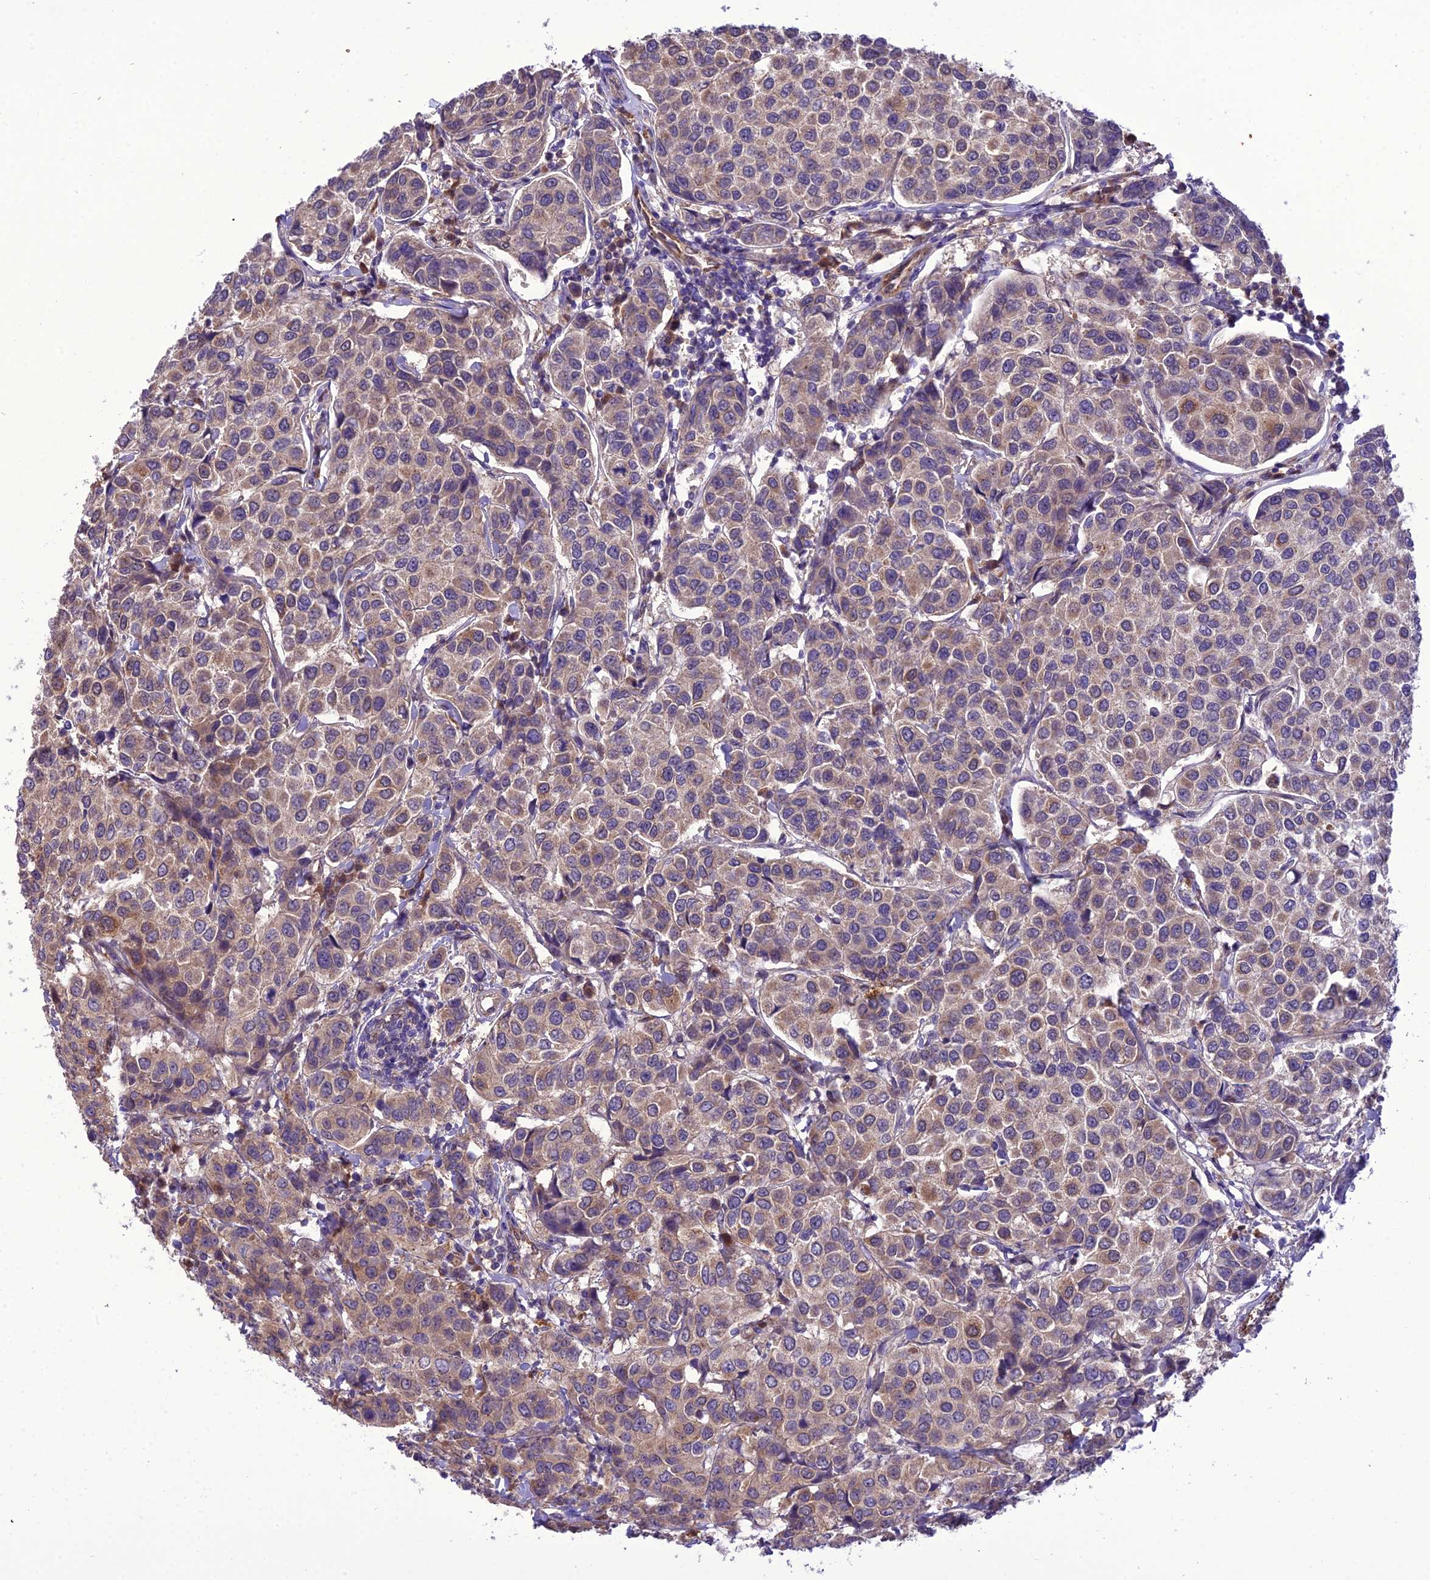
{"staining": {"intensity": "moderate", "quantity": ">75%", "location": "cytoplasmic/membranous"}, "tissue": "breast cancer", "cell_type": "Tumor cells", "image_type": "cancer", "snomed": [{"axis": "morphology", "description": "Duct carcinoma"}, {"axis": "topography", "description": "Breast"}], "caption": "Moderate cytoplasmic/membranous positivity is appreciated in approximately >75% of tumor cells in intraductal carcinoma (breast).", "gene": "BORCS6", "patient": {"sex": "female", "age": 55}}